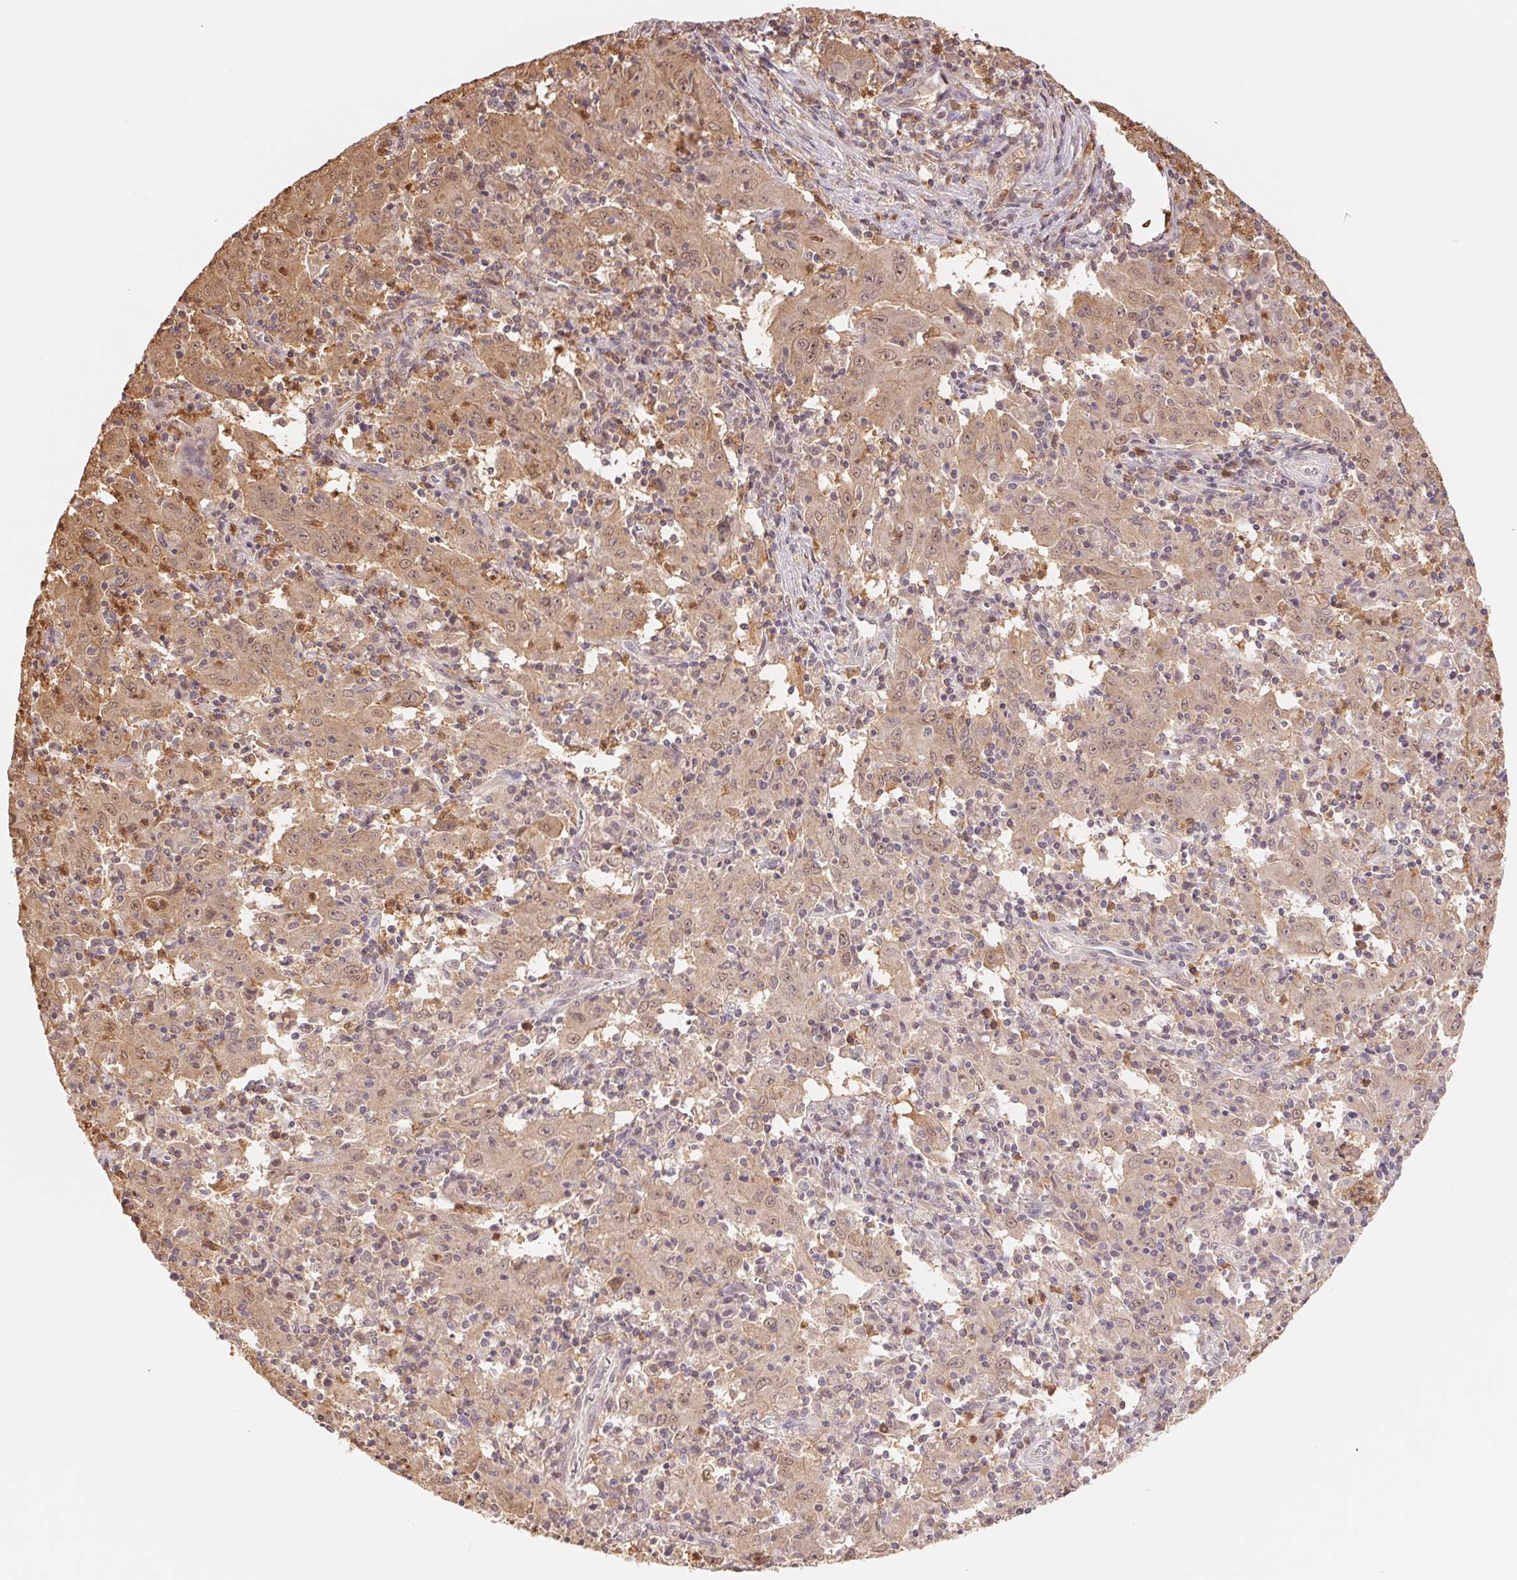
{"staining": {"intensity": "weak", "quantity": ">75%", "location": "cytoplasmic/membranous,nuclear"}, "tissue": "pancreatic cancer", "cell_type": "Tumor cells", "image_type": "cancer", "snomed": [{"axis": "morphology", "description": "Adenocarcinoma, NOS"}, {"axis": "topography", "description": "Pancreas"}], "caption": "Brown immunohistochemical staining in human pancreatic cancer demonstrates weak cytoplasmic/membranous and nuclear positivity in about >75% of tumor cells.", "gene": "CDC123", "patient": {"sex": "male", "age": 63}}